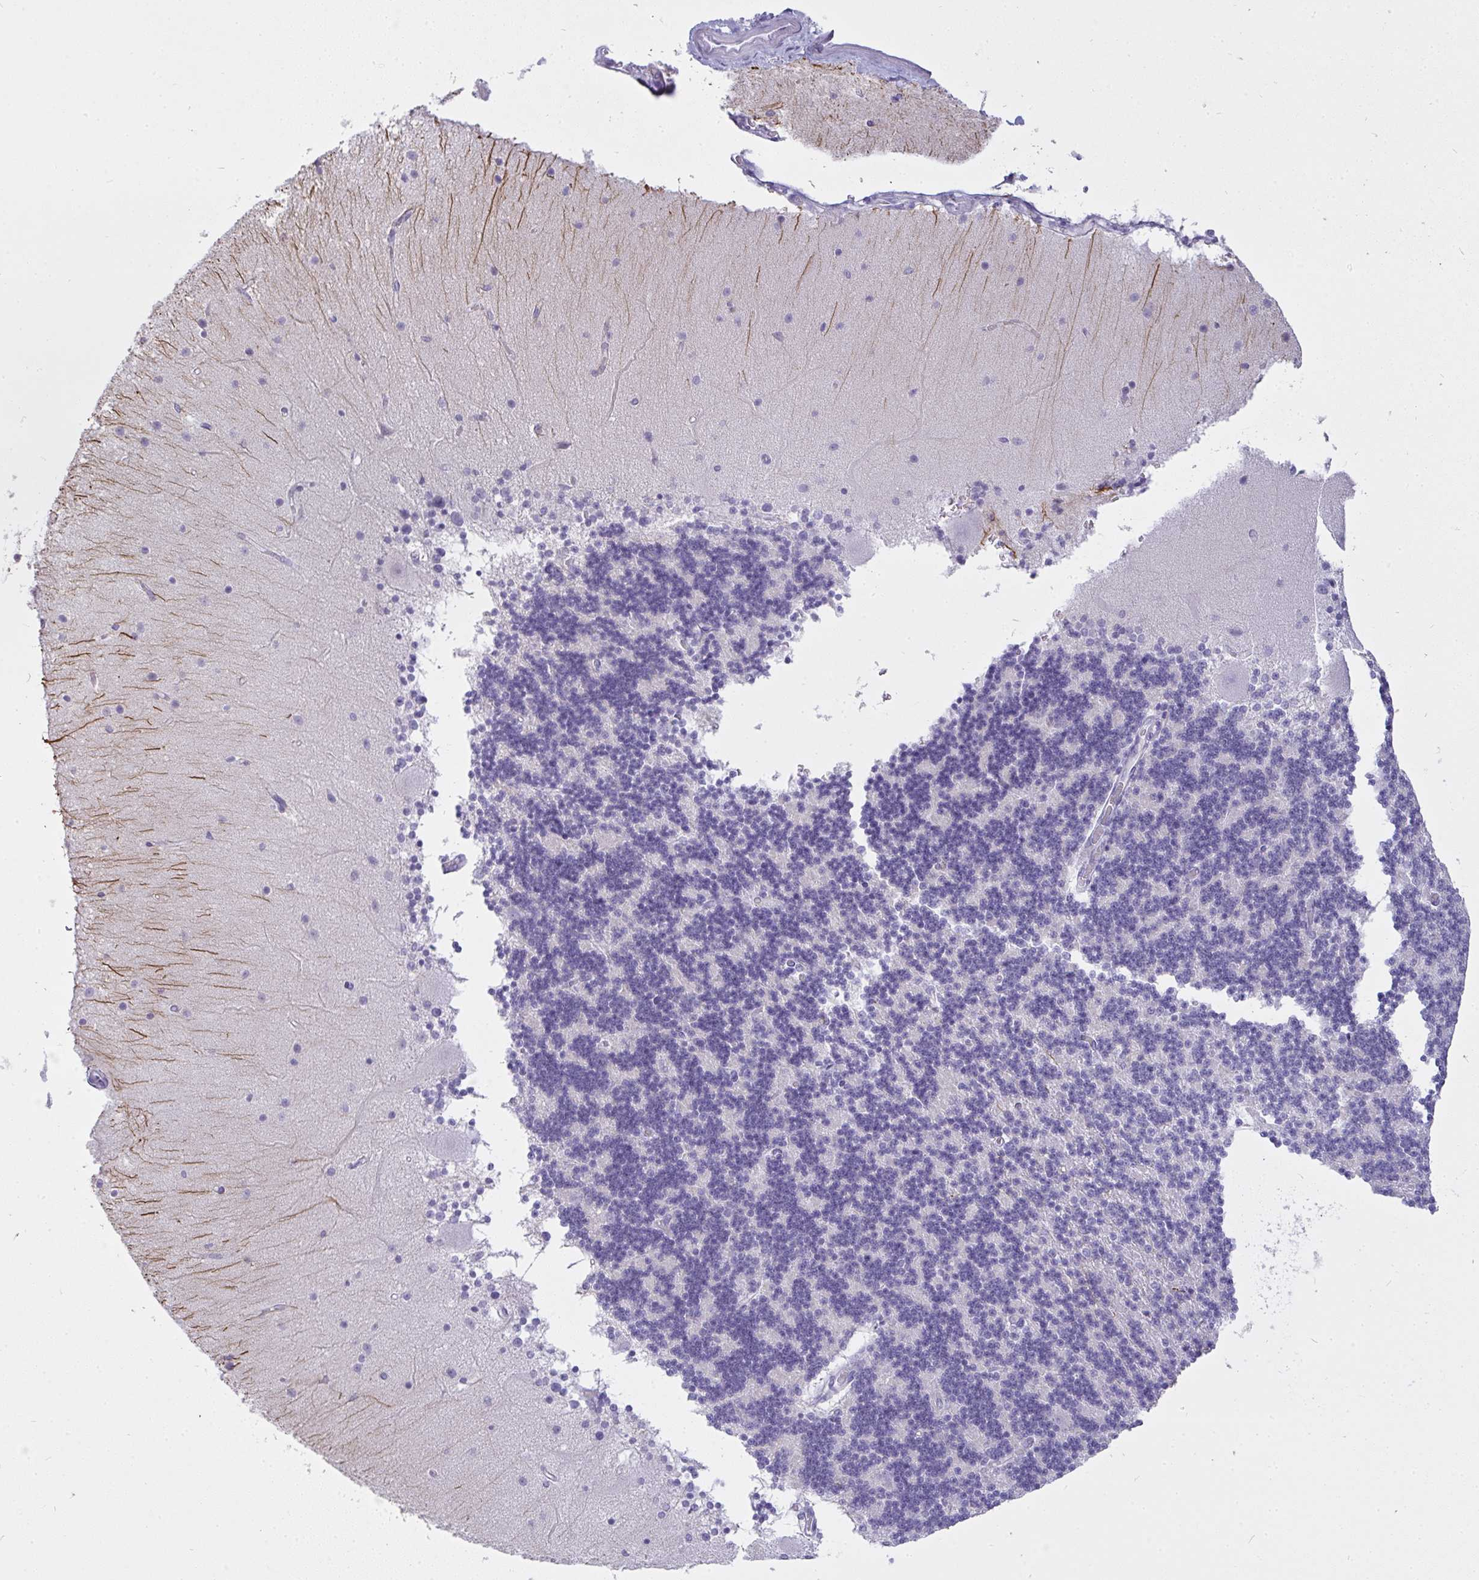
{"staining": {"intensity": "negative", "quantity": "none", "location": "none"}, "tissue": "cerebellum", "cell_type": "Cells in granular layer", "image_type": "normal", "snomed": [{"axis": "morphology", "description": "Normal tissue, NOS"}, {"axis": "topography", "description": "Cerebellum"}], "caption": "IHC photomicrograph of unremarkable cerebellum stained for a protein (brown), which shows no expression in cells in granular layer. (DAB (3,3'-diaminobenzidine) immunohistochemistry, high magnification).", "gene": "OR5J2", "patient": {"sex": "female", "age": 54}}